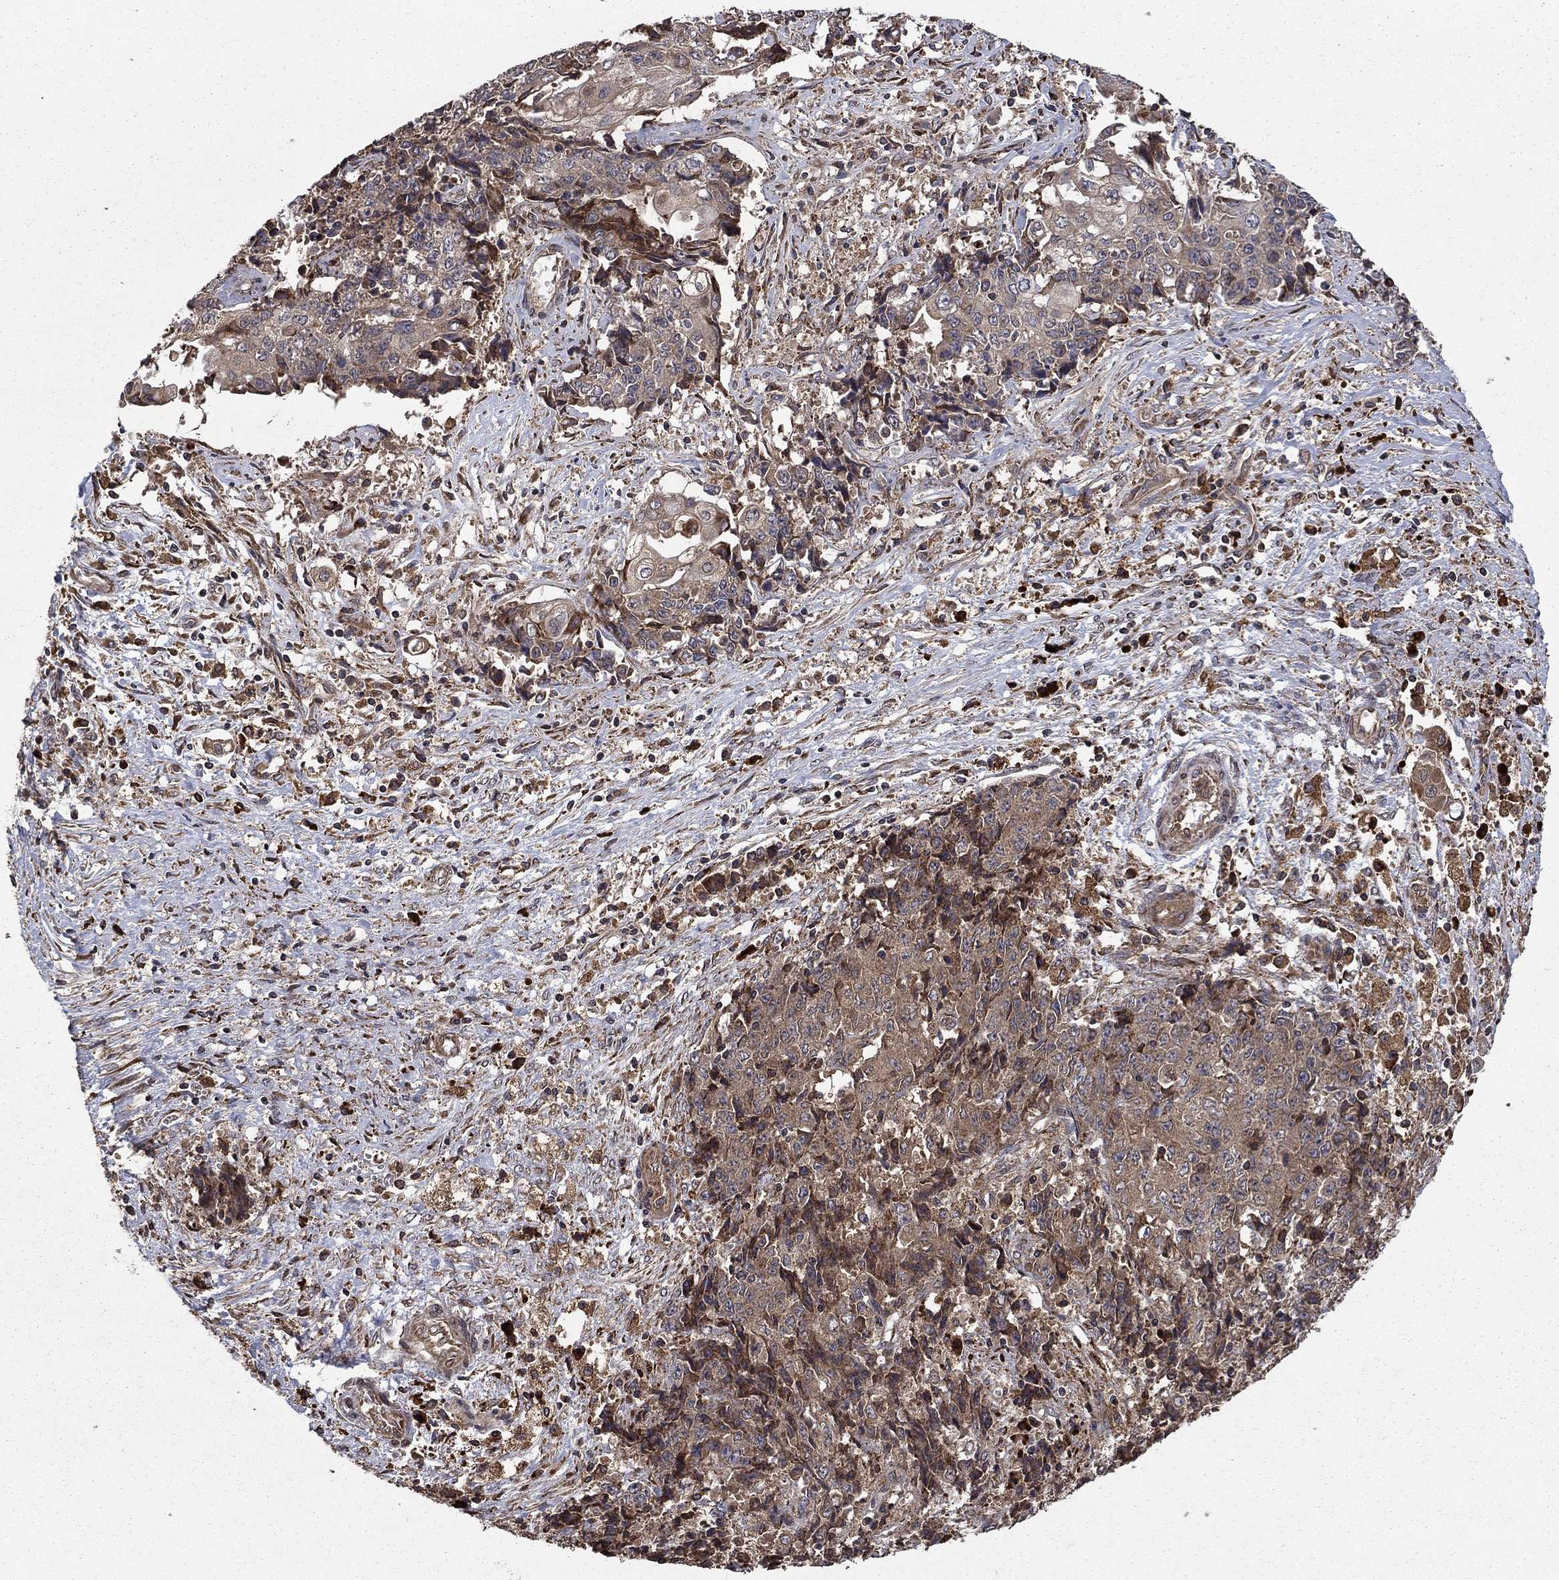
{"staining": {"intensity": "weak", "quantity": ">75%", "location": "cytoplasmic/membranous"}, "tissue": "ovarian cancer", "cell_type": "Tumor cells", "image_type": "cancer", "snomed": [{"axis": "morphology", "description": "Carcinoma, endometroid"}, {"axis": "topography", "description": "Ovary"}], "caption": "Immunohistochemistry (IHC) of ovarian endometroid carcinoma demonstrates low levels of weak cytoplasmic/membranous expression in about >75% of tumor cells.", "gene": "BABAM2", "patient": {"sex": "female", "age": 42}}